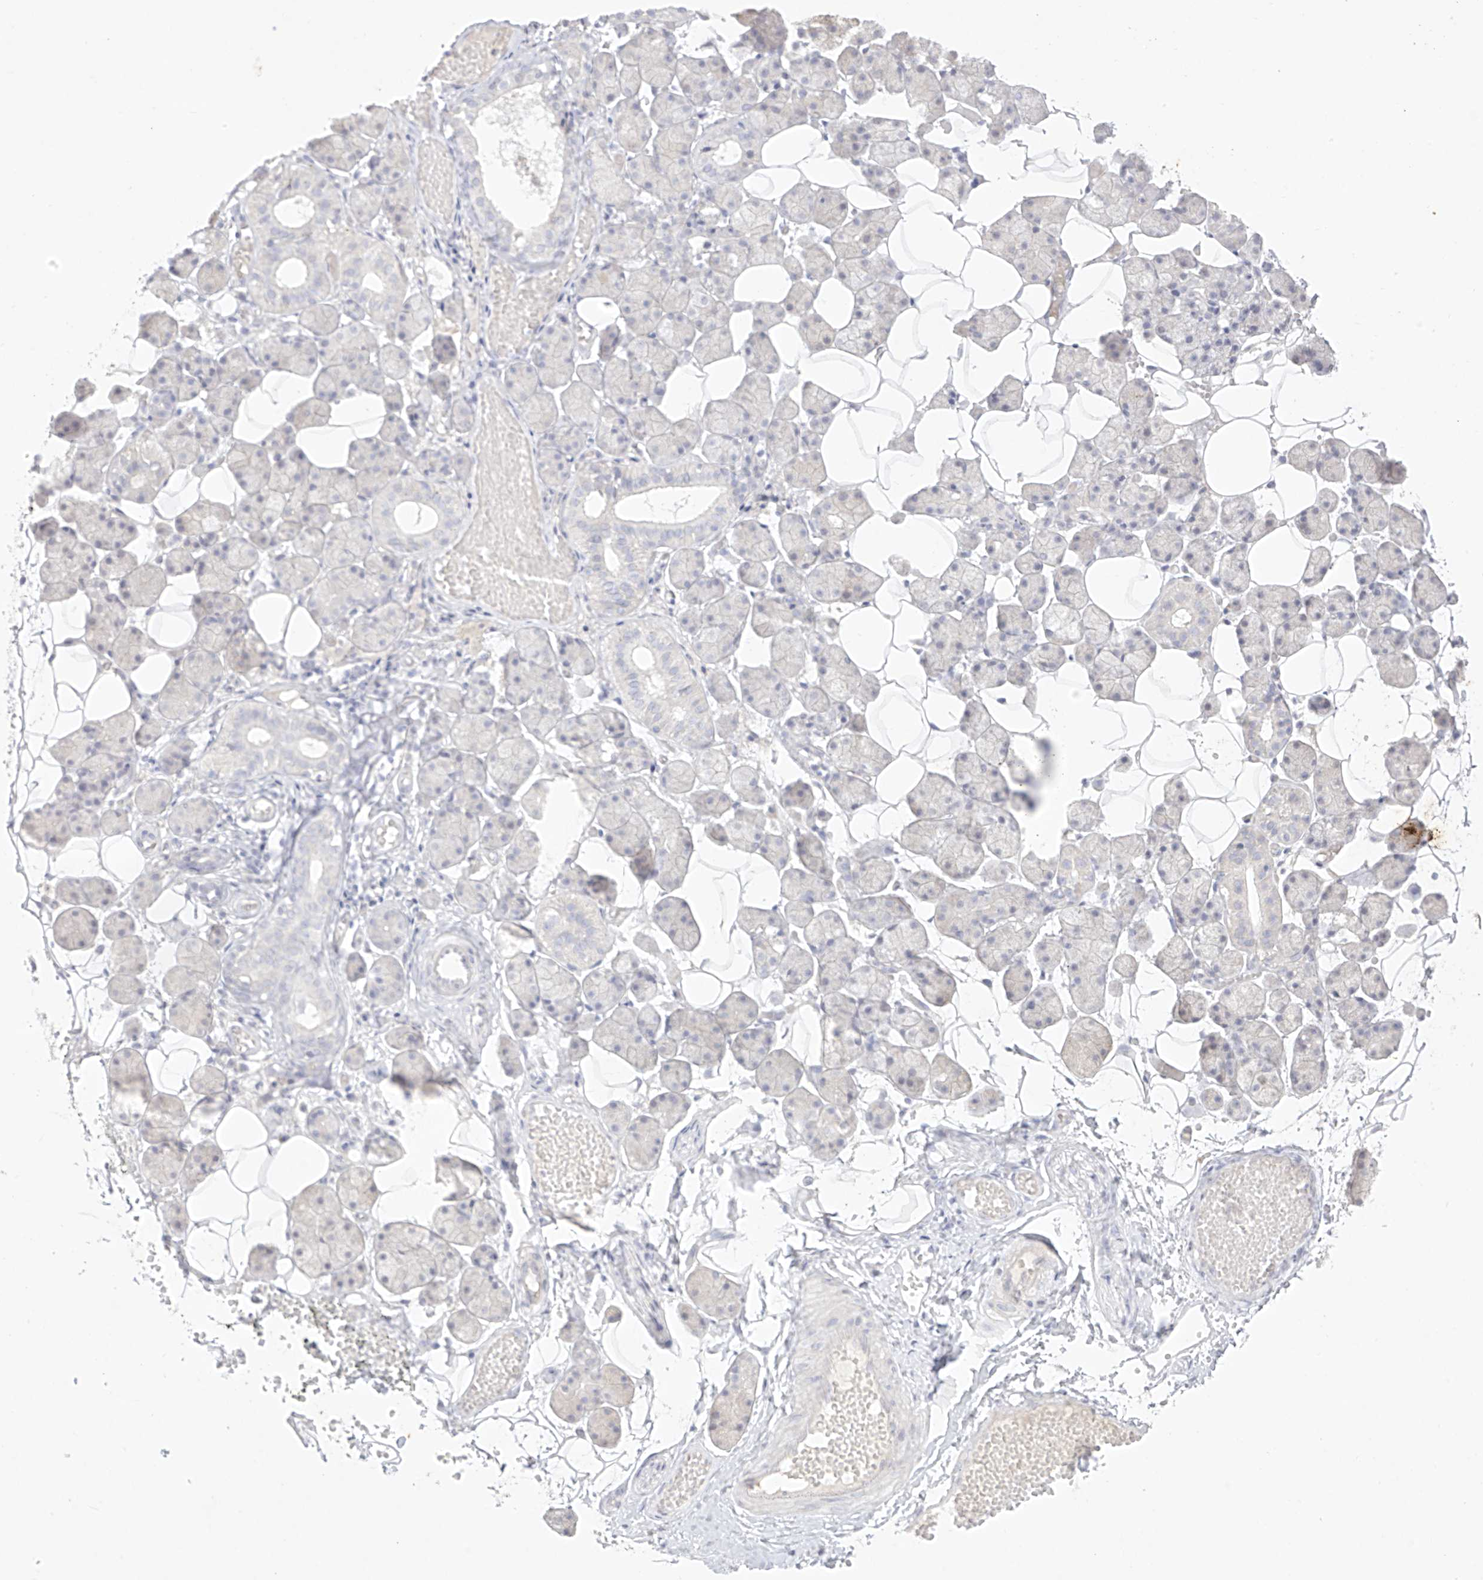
{"staining": {"intensity": "negative", "quantity": "none", "location": "none"}, "tissue": "salivary gland", "cell_type": "Glandular cells", "image_type": "normal", "snomed": [{"axis": "morphology", "description": "Normal tissue, NOS"}, {"axis": "topography", "description": "Salivary gland"}], "caption": "This is an immunohistochemistry (IHC) photomicrograph of unremarkable human salivary gland. There is no expression in glandular cells.", "gene": "TGM4", "patient": {"sex": "female", "age": 33}}